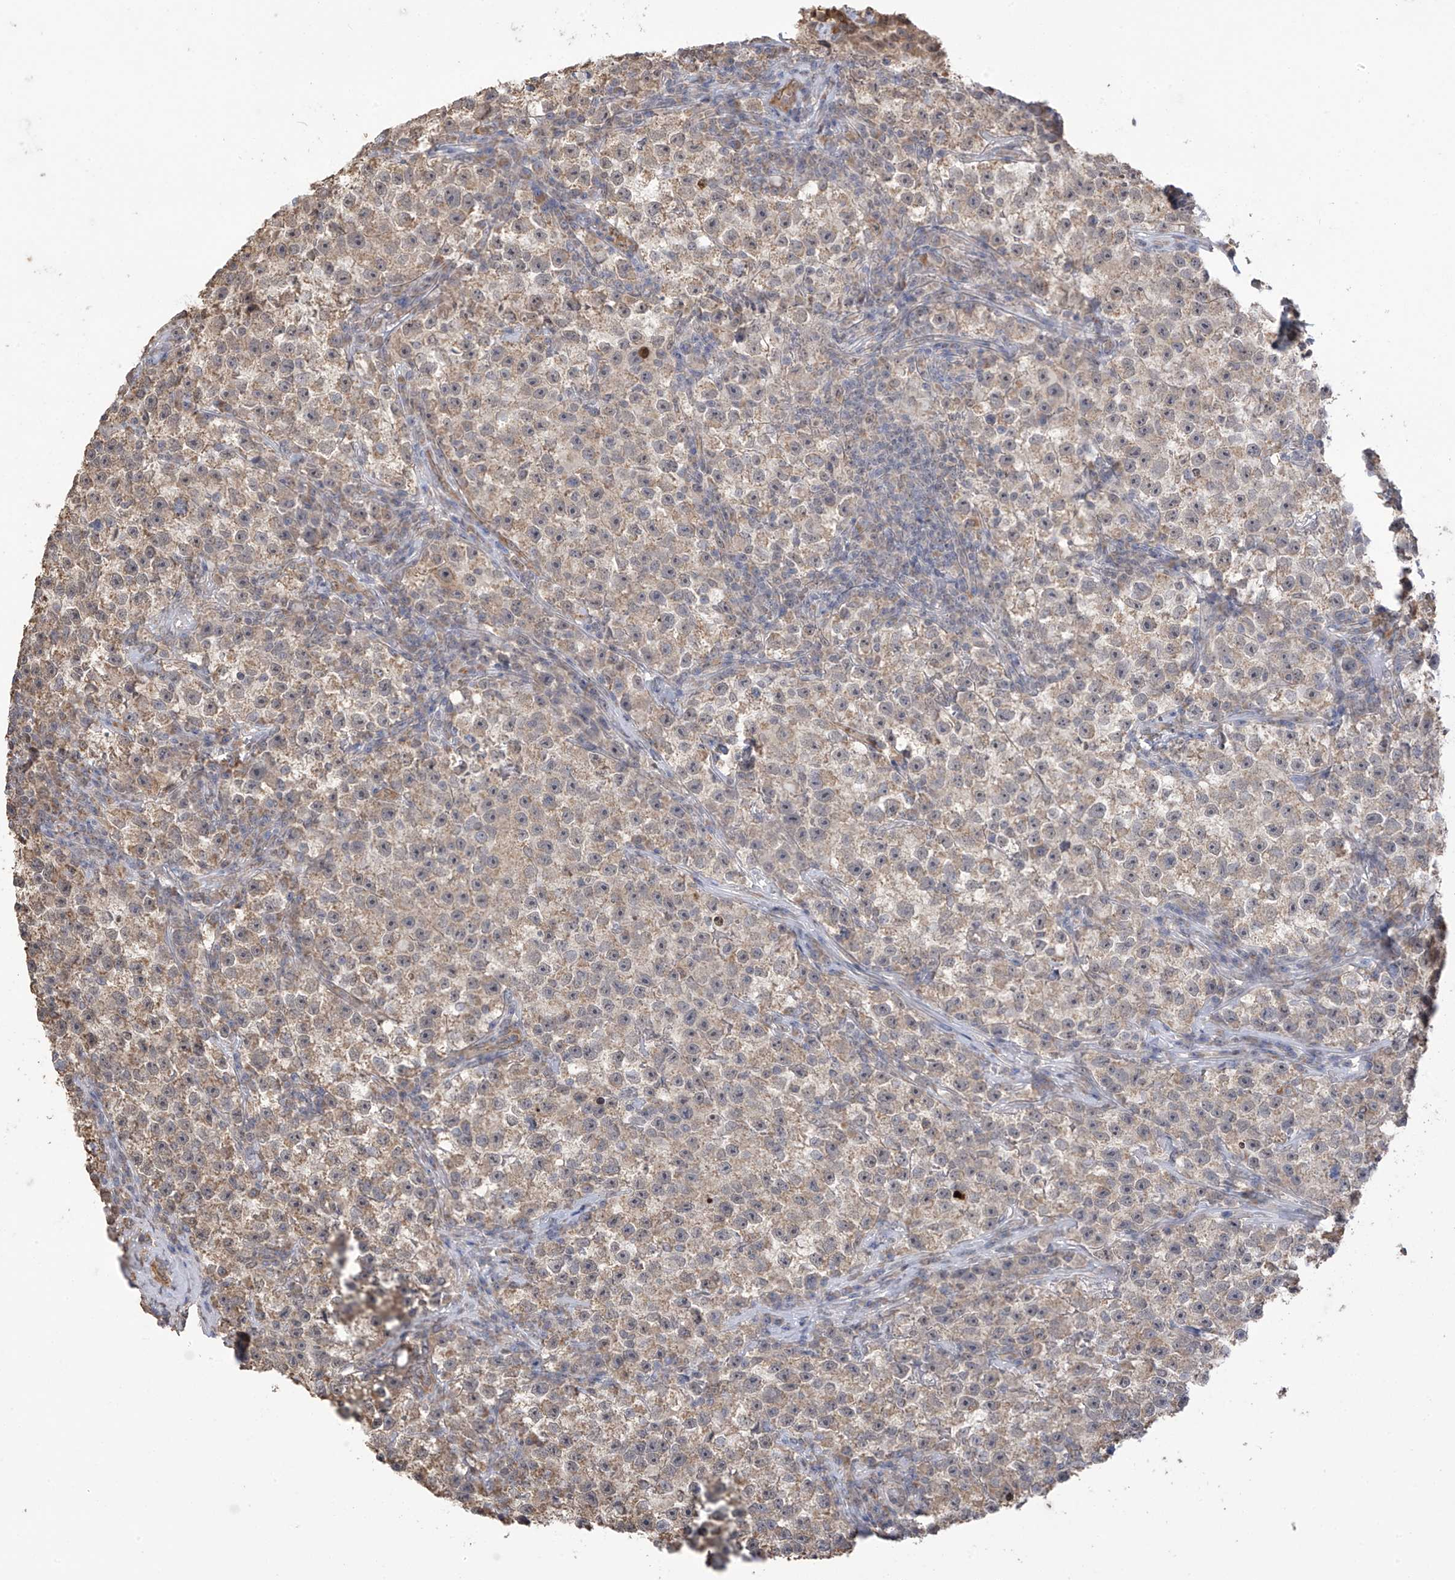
{"staining": {"intensity": "moderate", "quantity": ">75%", "location": "cytoplasmic/membranous,nuclear"}, "tissue": "testis cancer", "cell_type": "Tumor cells", "image_type": "cancer", "snomed": [{"axis": "morphology", "description": "Seminoma, NOS"}, {"axis": "topography", "description": "Testis"}], "caption": "The immunohistochemical stain highlights moderate cytoplasmic/membranous and nuclear expression in tumor cells of testis cancer (seminoma) tissue. (IHC, brightfield microscopy, high magnification).", "gene": "KIAA1522", "patient": {"sex": "male", "age": 22}}